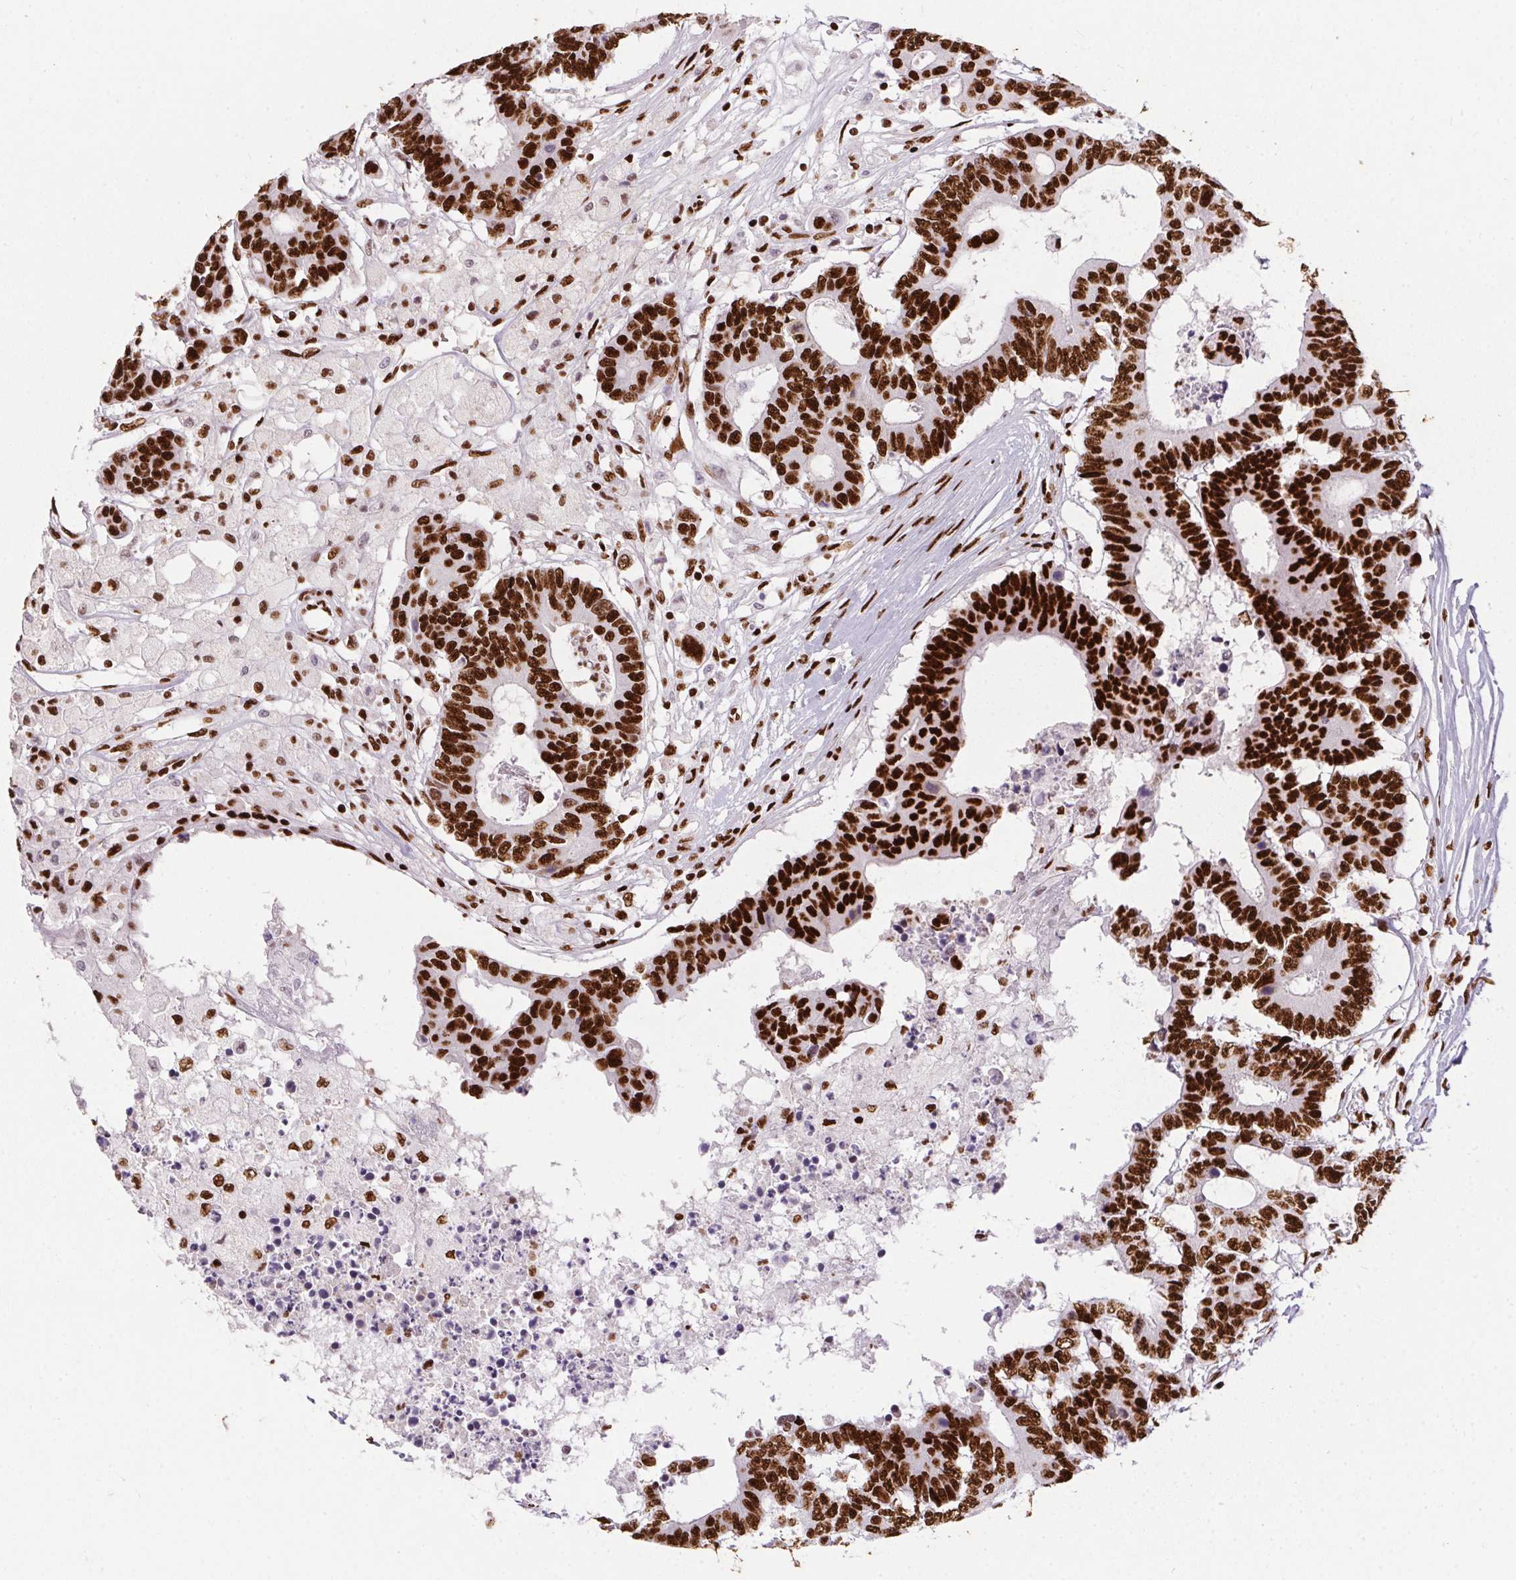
{"staining": {"intensity": "strong", "quantity": ">75%", "location": "nuclear"}, "tissue": "colorectal cancer", "cell_type": "Tumor cells", "image_type": "cancer", "snomed": [{"axis": "morphology", "description": "Adenocarcinoma, NOS"}, {"axis": "topography", "description": "Colon"}], "caption": "About >75% of tumor cells in colorectal adenocarcinoma demonstrate strong nuclear protein positivity as visualized by brown immunohistochemical staining.", "gene": "PAGE3", "patient": {"sex": "female", "age": 48}}